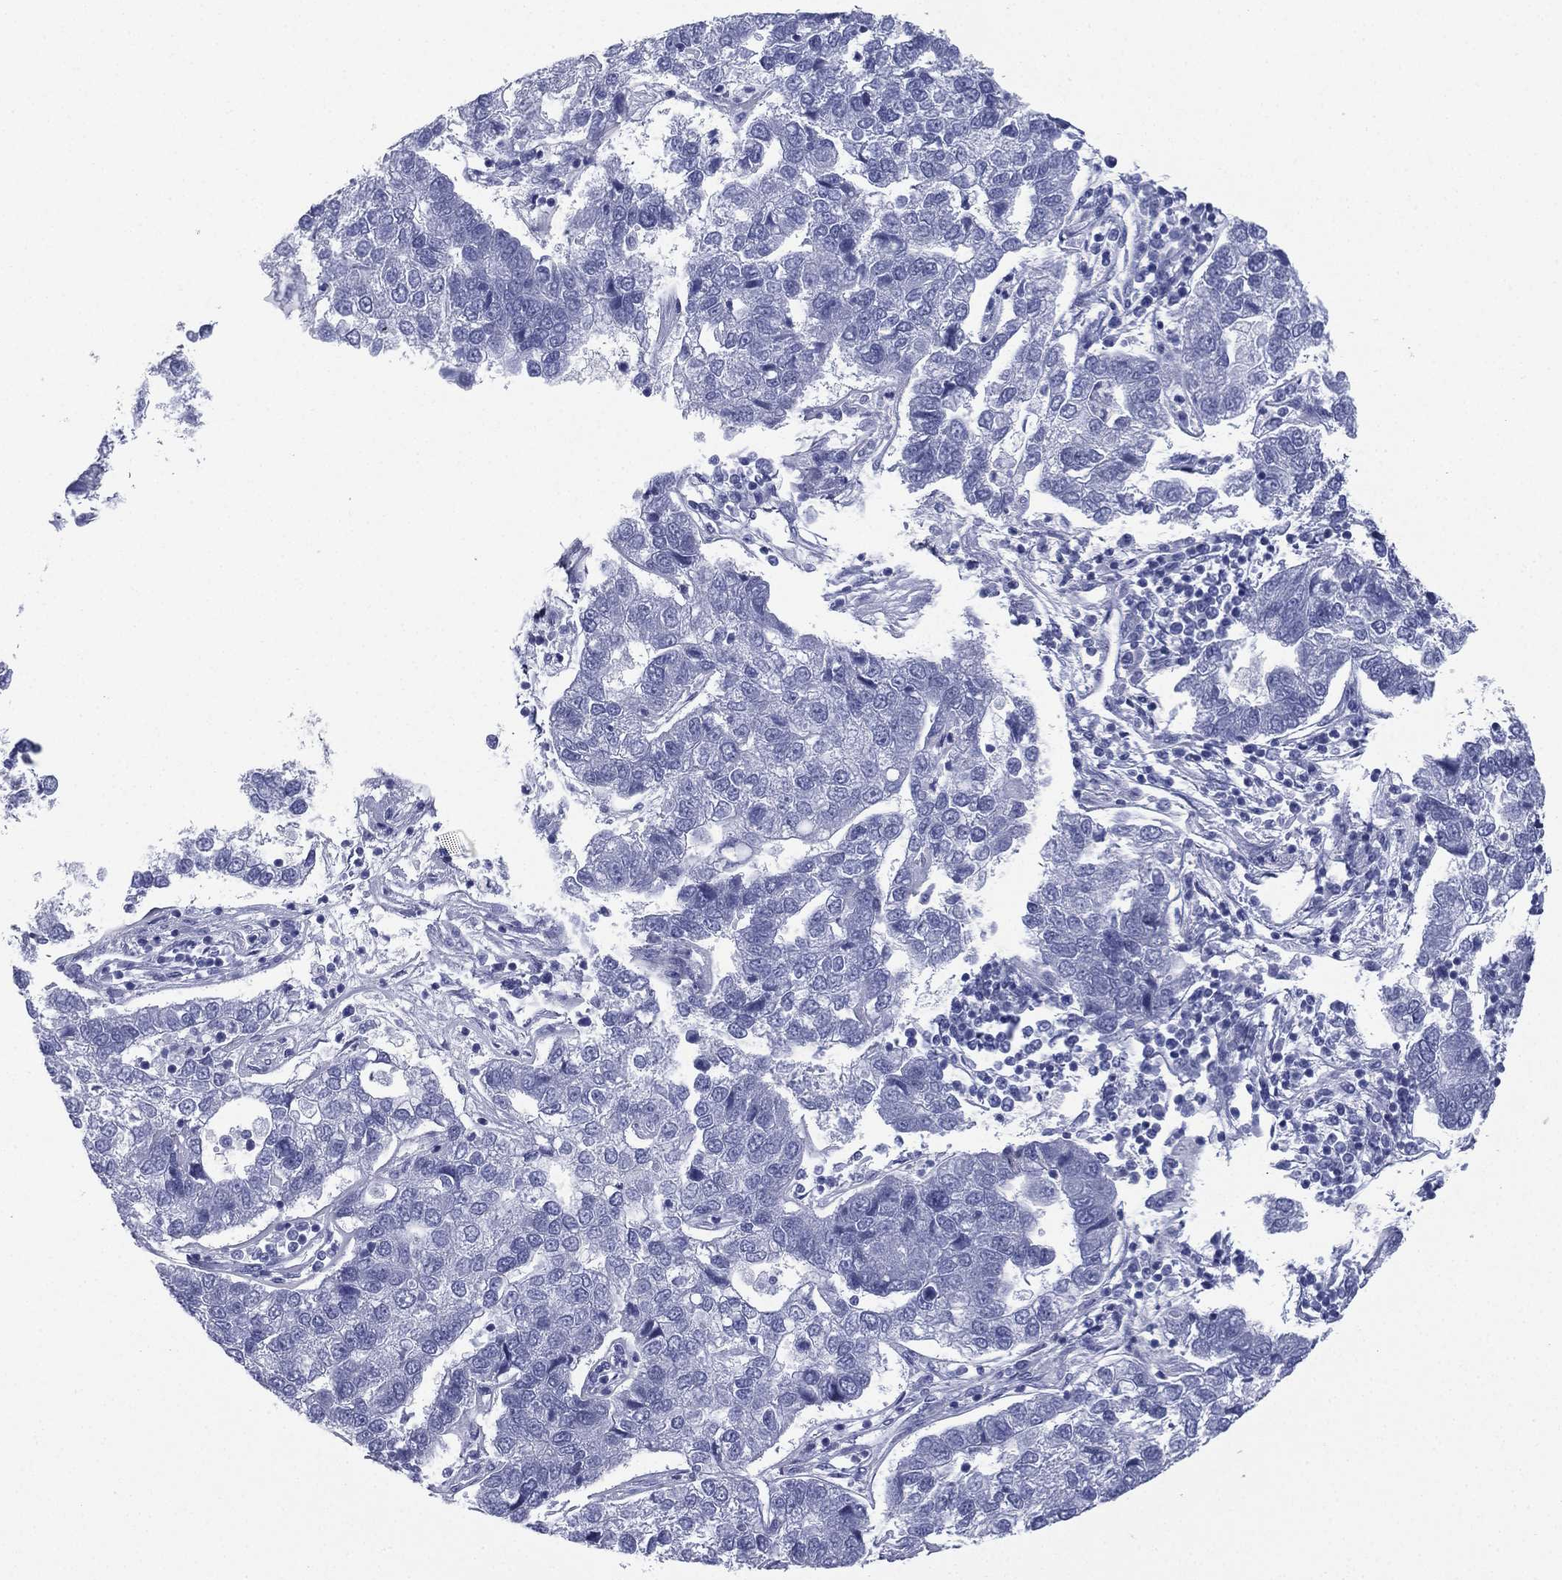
{"staining": {"intensity": "negative", "quantity": "none", "location": "none"}, "tissue": "pancreatic cancer", "cell_type": "Tumor cells", "image_type": "cancer", "snomed": [{"axis": "morphology", "description": "Adenocarcinoma, NOS"}, {"axis": "topography", "description": "Pancreas"}], "caption": "The immunohistochemistry photomicrograph has no significant positivity in tumor cells of pancreatic cancer tissue. The staining is performed using DAB brown chromogen with nuclei counter-stained in using hematoxylin.", "gene": "FCER2", "patient": {"sex": "female", "age": 61}}